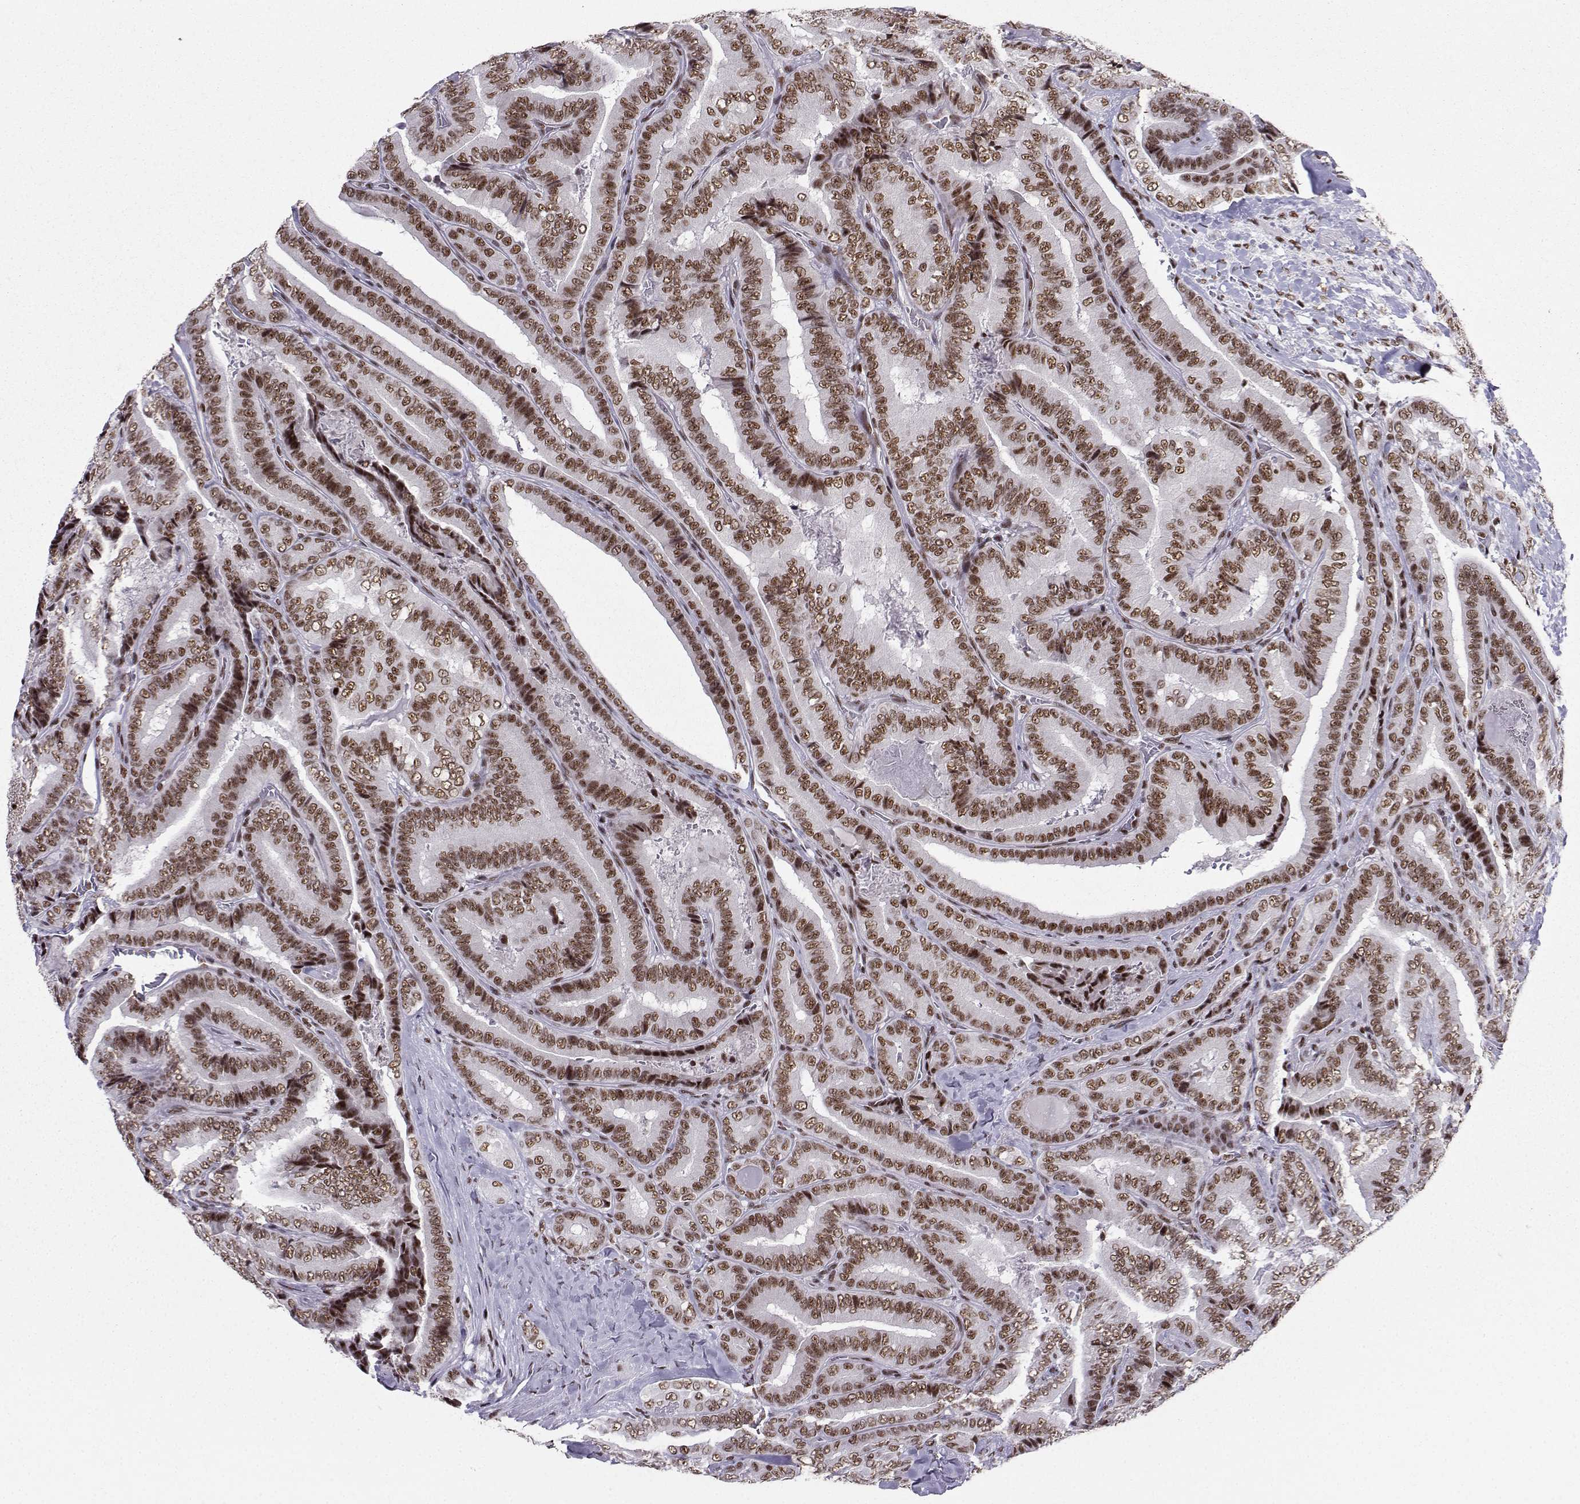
{"staining": {"intensity": "moderate", "quantity": ">75%", "location": "nuclear"}, "tissue": "thyroid cancer", "cell_type": "Tumor cells", "image_type": "cancer", "snomed": [{"axis": "morphology", "description": "Papillary adenocarcinoma, NOS"}, {"axis": "topography", "description": "Thyroid gland"}], "caption": "Thyroid cancer stained with a protein marker exhibits moderate staining in tumor cells.", "gene": "SNRPB2", "patient": {"sex": "male", "age": 61}}